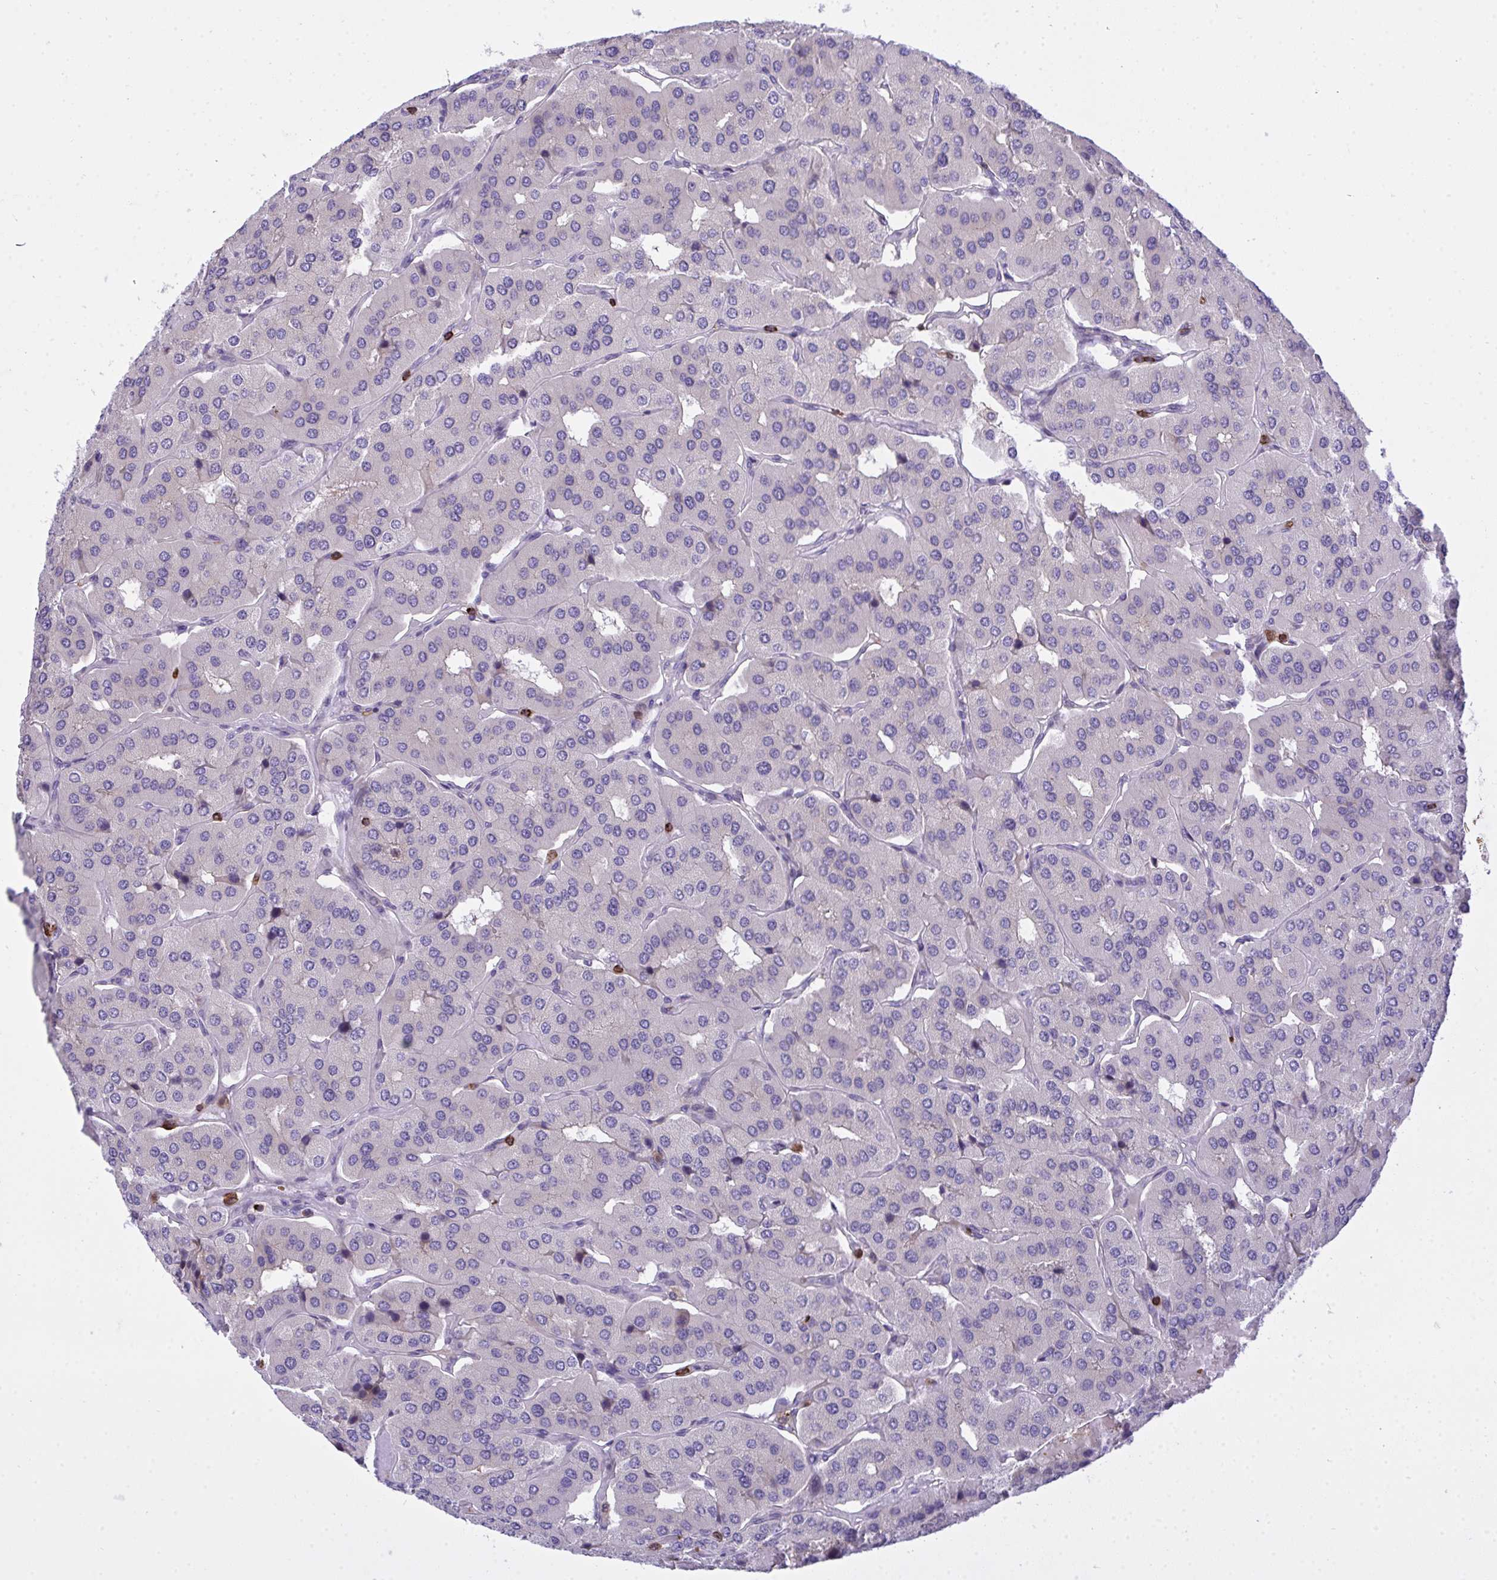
{"staining": {"intensity": "negative", "quantity": "none", "location": "none"}, "tissue": "parathyroid gland", "cell_type": "Glandular cells", "image_type": "normal", "snomed": [{"axis": "morphology", "description": "Normal tissue, NOS"}, {"axis": "morphology", "description": "Adenoma, NOS"}, {"axis": "topography", "description": "Parathyroid gland"}], "caption": "Photomicrograph shows no protein positivity in glandular cells of benign parathyroid gland. (Brightfield microscopy of DAB immunohistochemistry (IHC) at high magnification).", "gene": "AP5M1", "patient": {"sex": "female", "age": 86}}